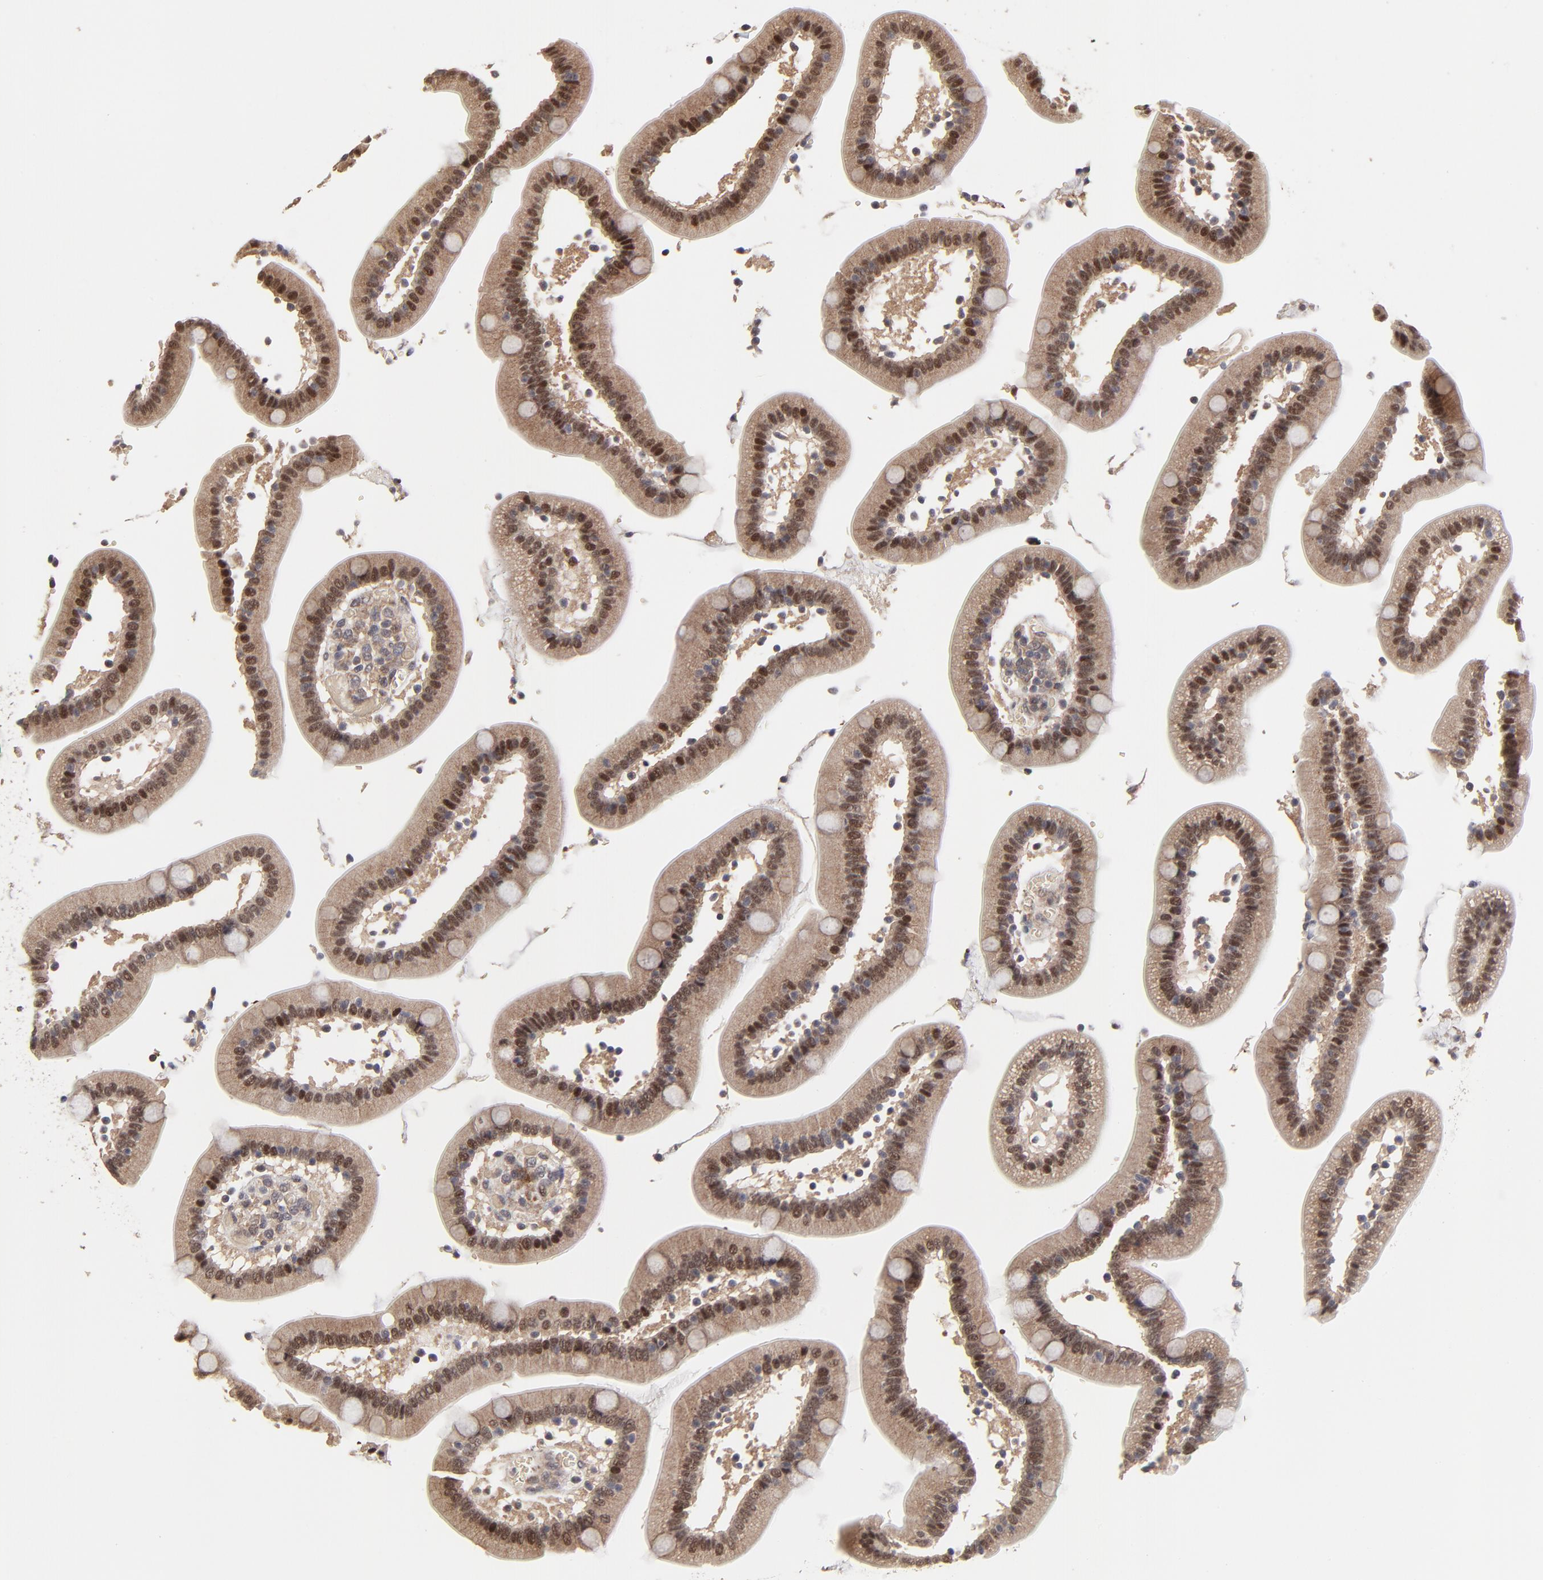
{"staining": {"intensity": "moderate", "quantity": ">75%", "location": "cytoplasmic/membranous"}, "tissue": "duodenum", "cell_type": "Glandular cells", "image_type": "normal", "snomed": [{"axis": "morphology", "description": "Normal tissue, NOS"}, {"axis": "topography", "description": "Duodenum"}], "caption": "Normal duodenum exhibits moderate cytoplasmic/membranous staining in approximately >75% of glandular cells.", "gene": "FRMD8", "patient": {"sex": "male", "age": 66}}